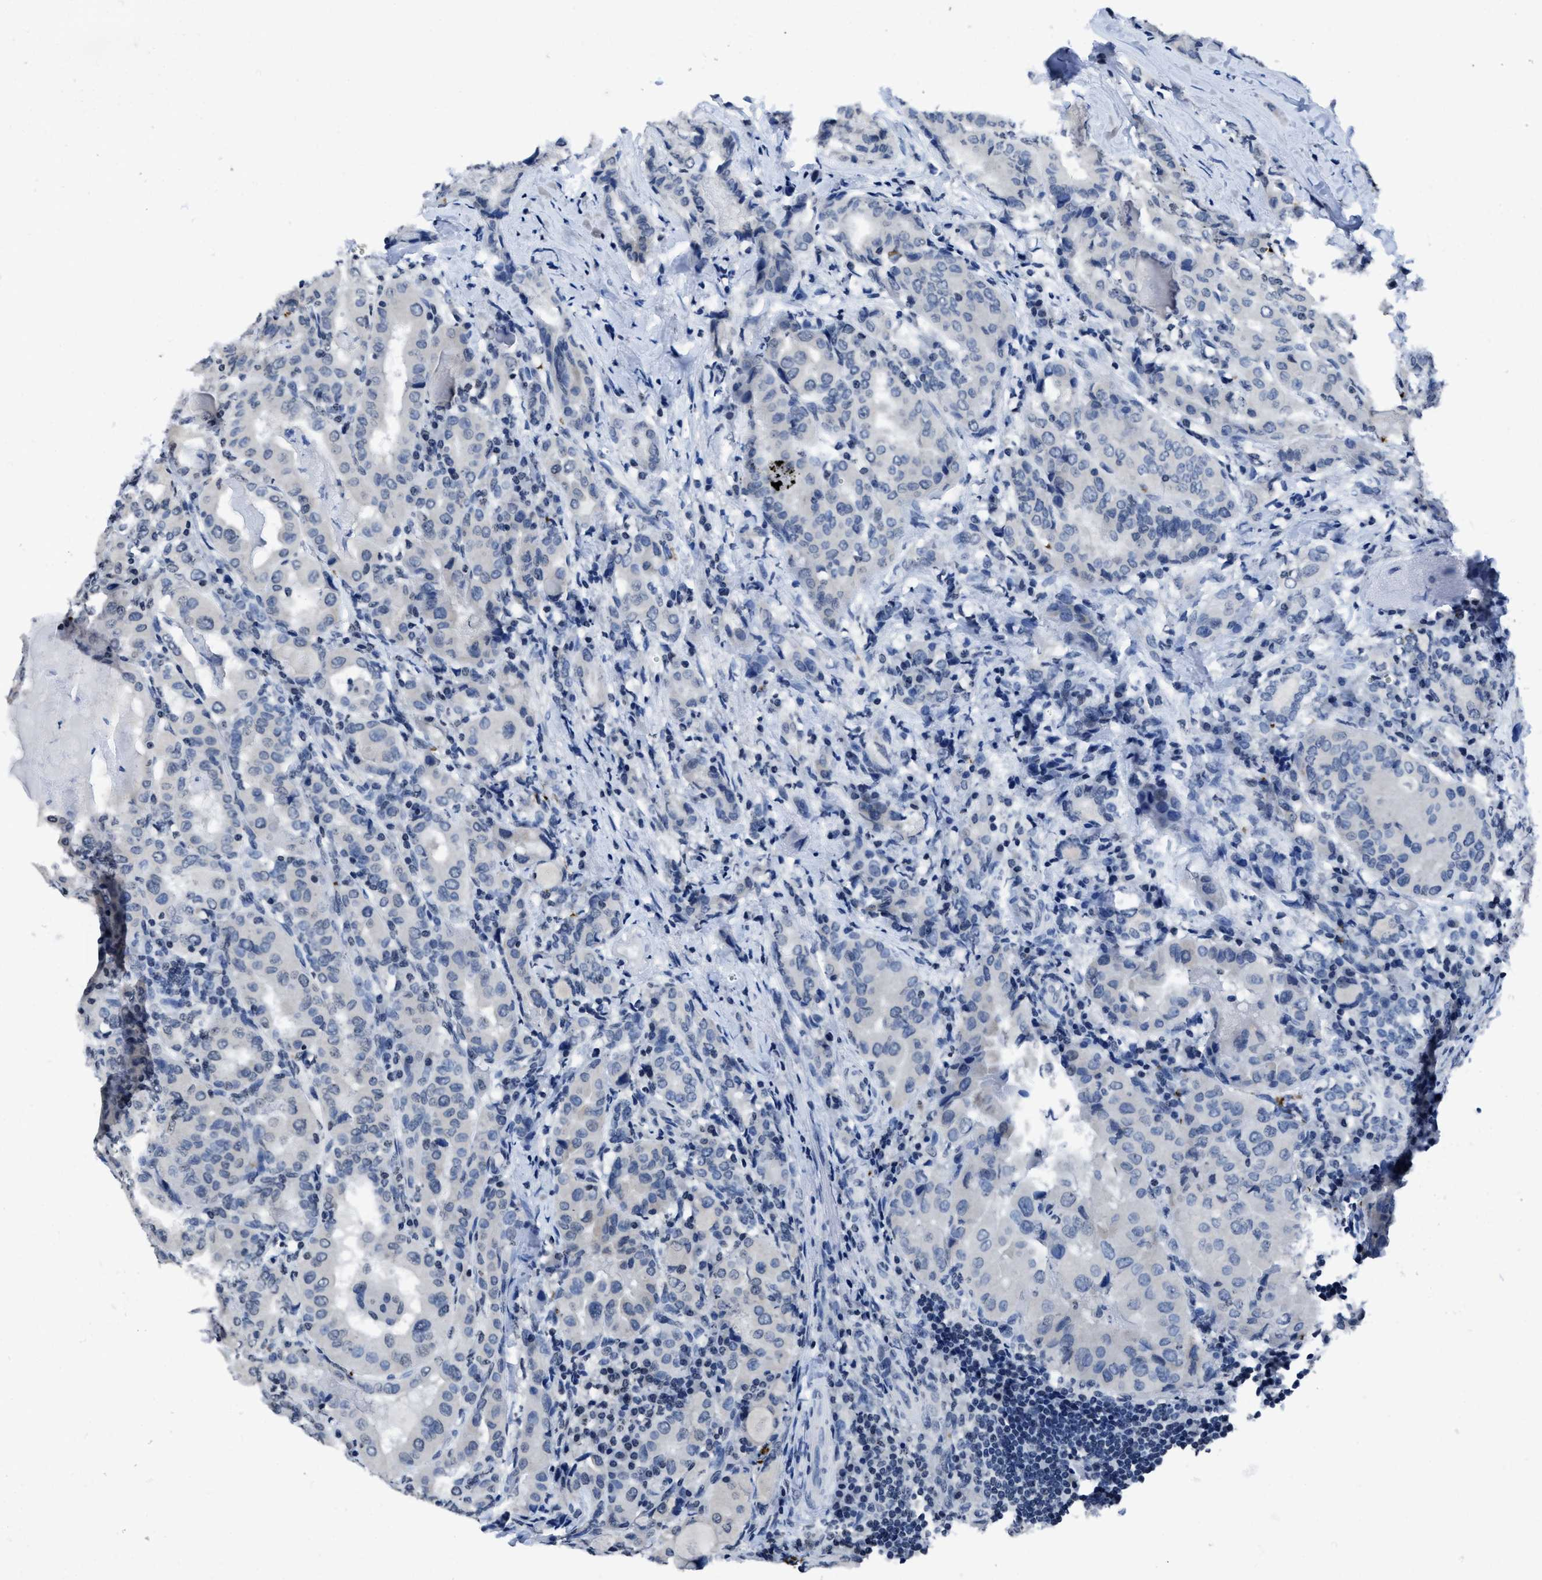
{"staining": {"intensity": "negative", "quantity": "none", "location": "none"}, "tissue": "thyroid cancer", "cell_type": "Tumor cells", "image_type": "cancer", "snomed": [{"axis": "morphology", "description": "Papillary adenocarcinoma, NOS"}, {"axis": "topography", "description": "Thyroid gland"}], "caption": "A micrograph of thyroid cancer (papillary adenocarcinoma) stained for a protein reveals no brown staining in tumor cells.", "gene": "ITGA2B", "patient": {"sex": "female", "age": 42}}